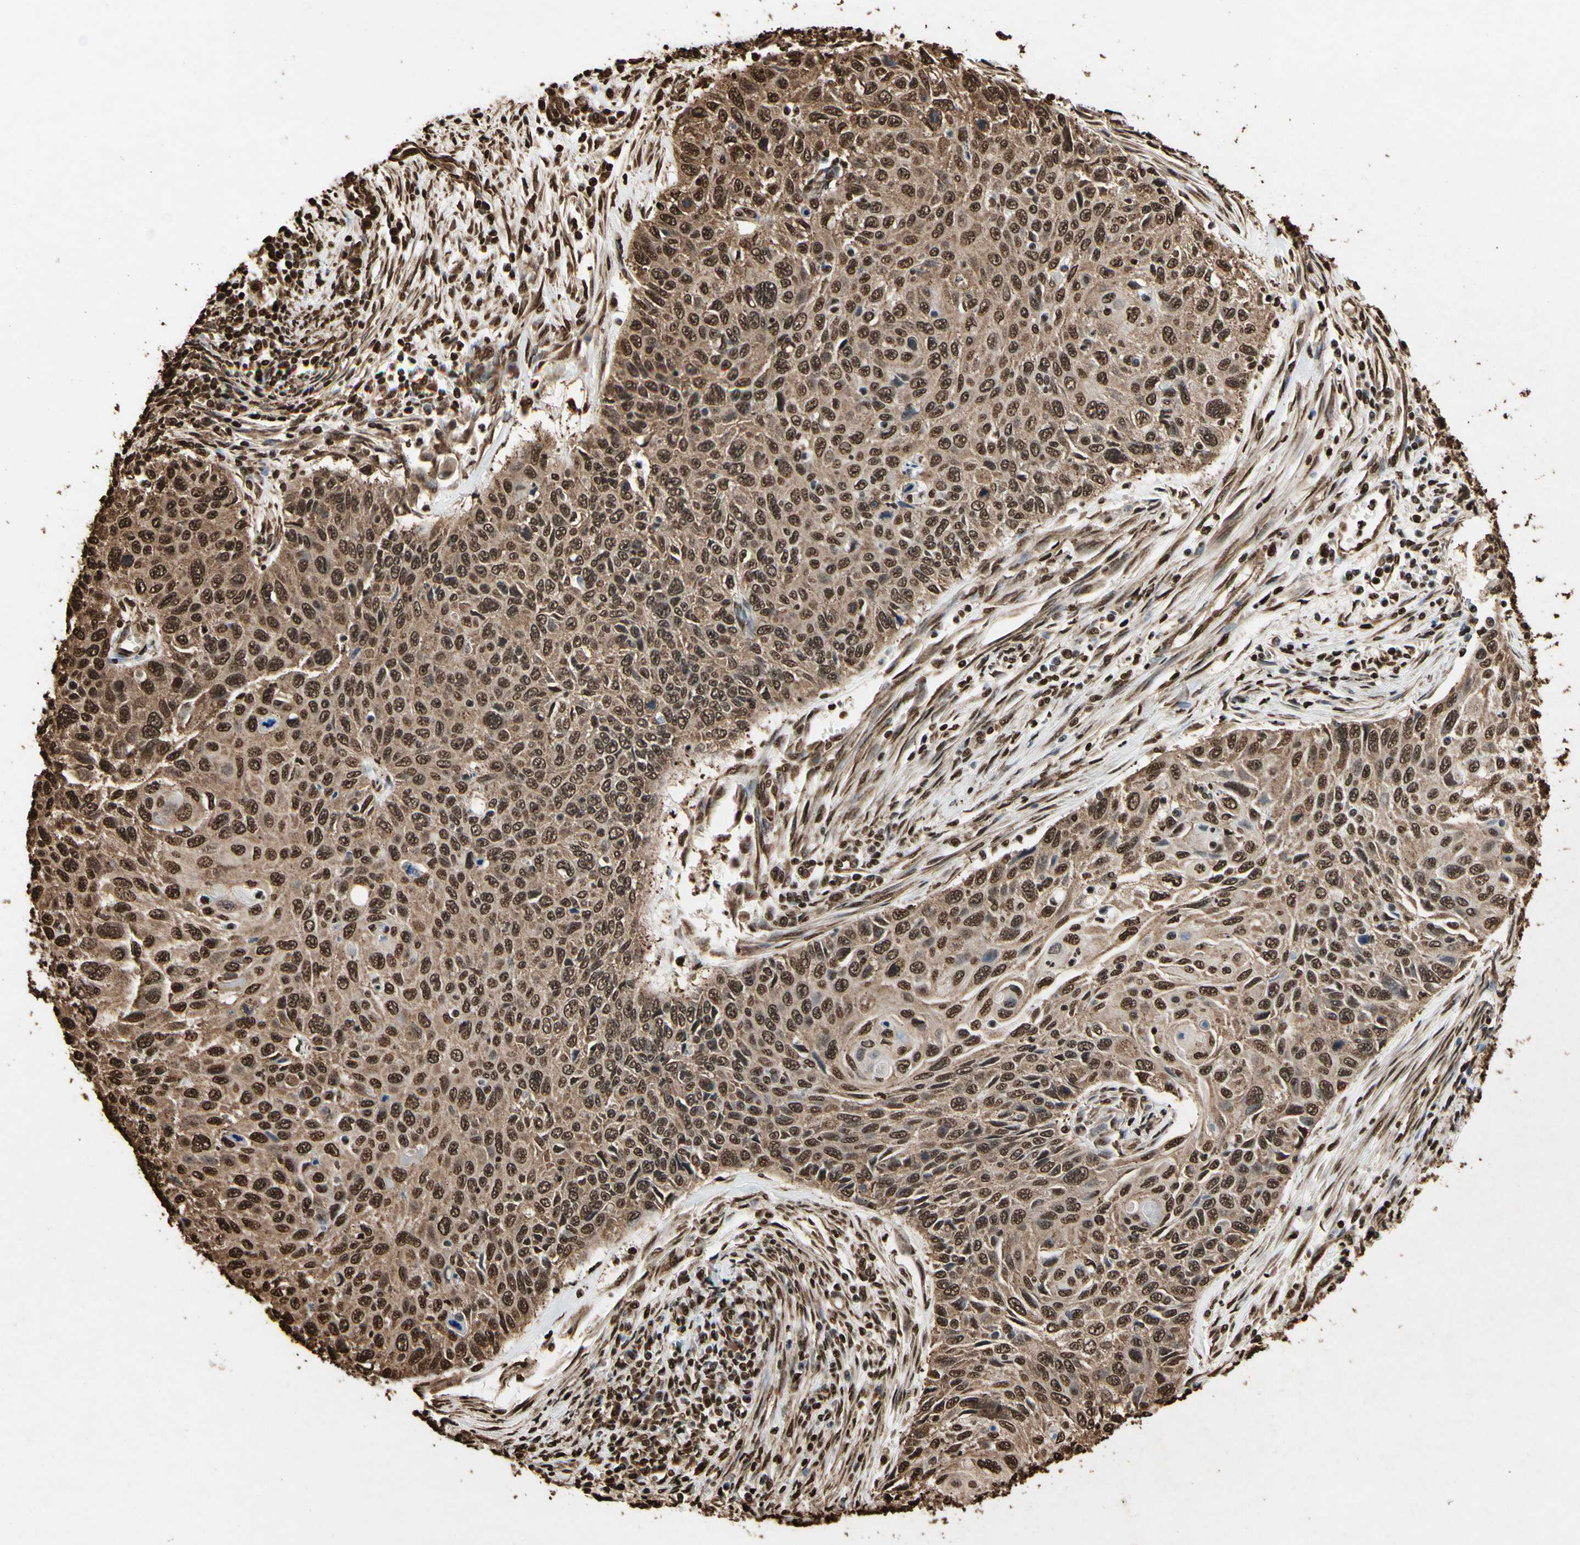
{"staining": {"intensity": "strong", "quantity": ">75%", "location": "cytoplasmic/membranous,nuclear"}, "tissue": "cervical cancer", "cell_type": "Tumor cells", "image_type": "cancer", "snomed": [{"axis": "morphology", "description": "Squamous cell carcinoma, NOS"}, {"axis": "topography", "description": "Cervix"}], "caption": "Immunohistochemistry staining of cervical cancer (squamous cell carcinoma), which displays high levels of strong cytoplasmic/membranous and nuclear staining in about >75% of tumor cells indicating strong cytoplasmic/membranous and nuclear protein staining. The staining was performed using DAB (3,3'-diaminobenzidine) (brown) for protein detection and nuclei were counterstained in hematoxylin (blue).", "gene": "HNRNPK", "patient": {"sex": "female", "age": 70}}